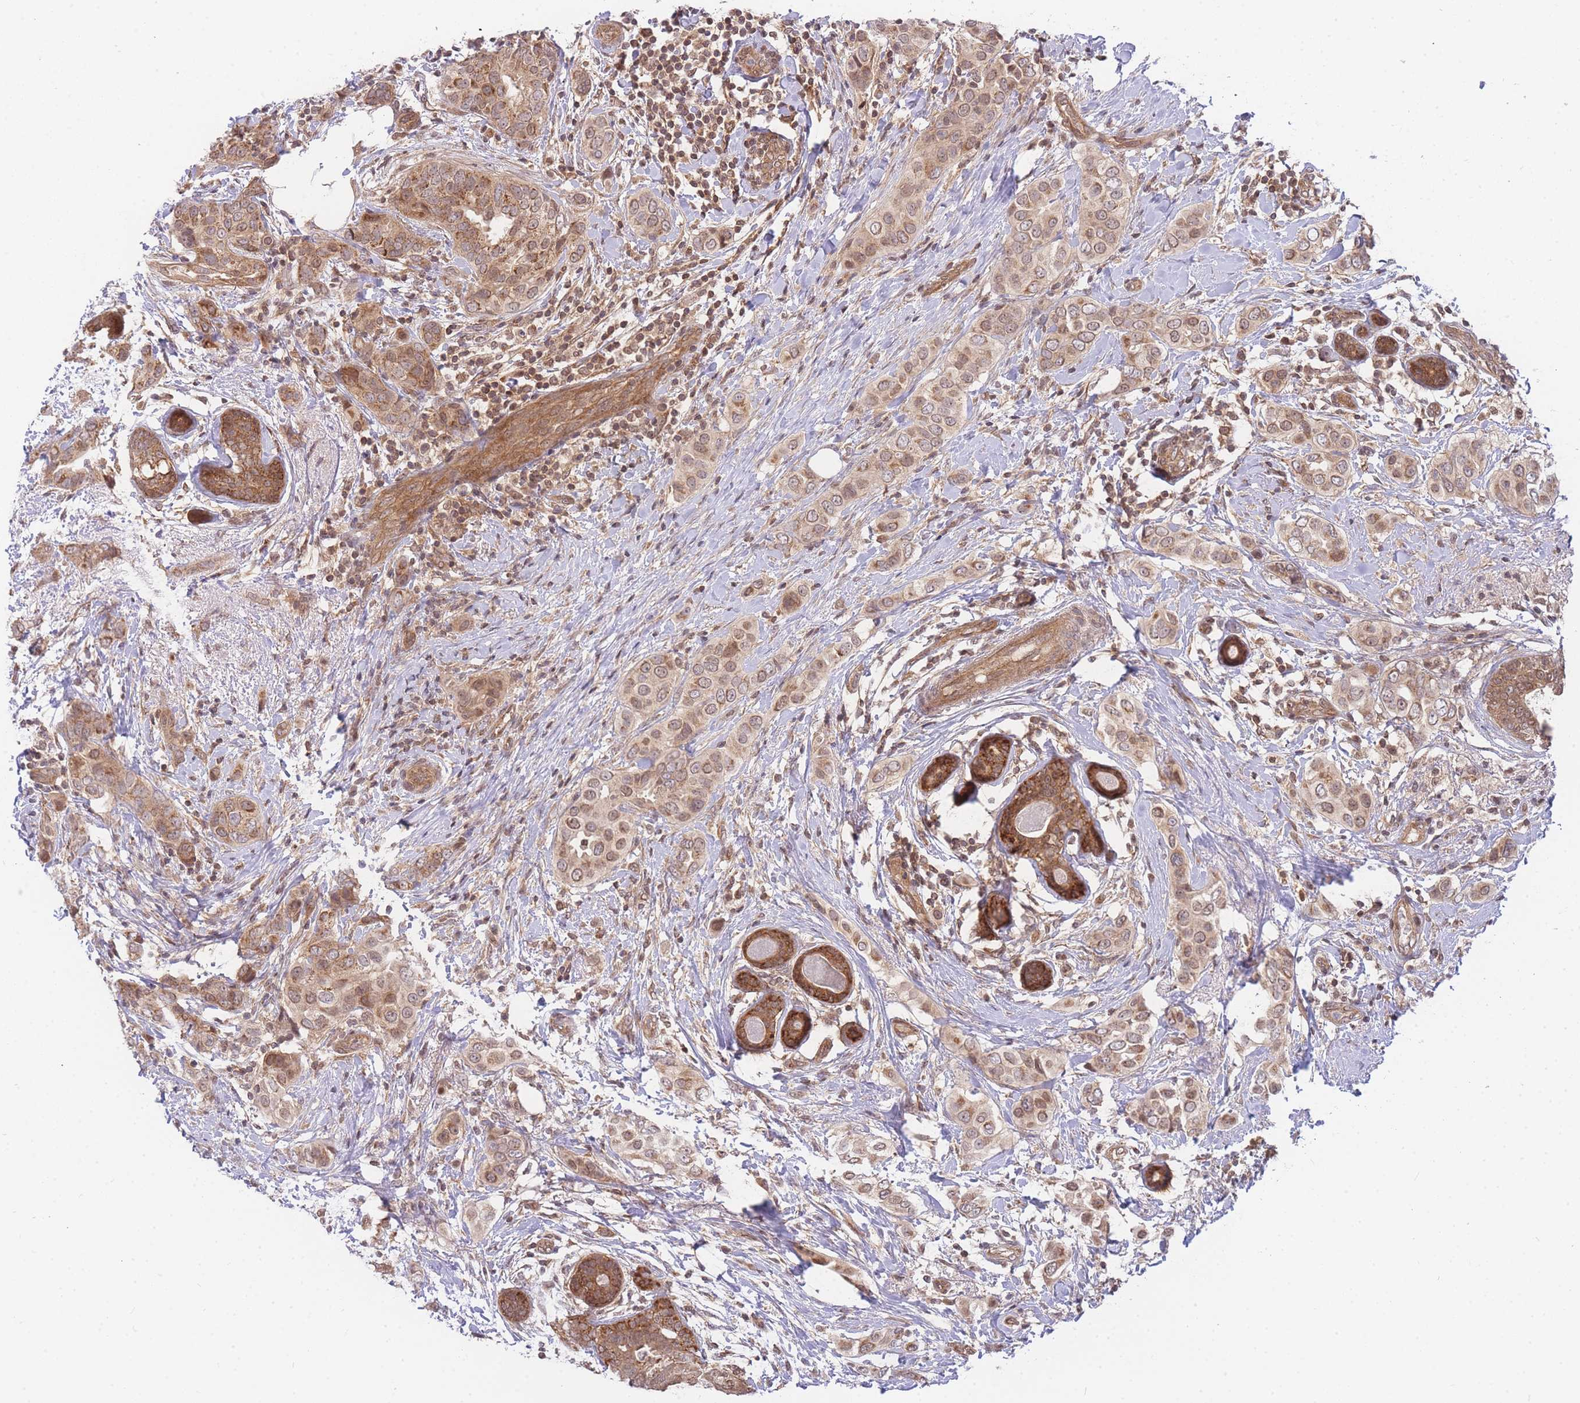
{"staining": {"intensity": "moderate", "quantity": ">75%", "location": "cytoplasmic/membranous,nuclear"}, "tissue": "breast cancer", "cell_type": "Tumor cells", "image_type": "cancer", "snomed": [{"axis": "morphology", "description": "Lobular carcinoma"}, {"axis": "topography", "description": "Breast"}], "caption": "IHC histopathology image of human breast cancer stained for a protein (brown), which demonstrates medium levels of moderate cytoplasmic/membranous and nuclear staining in about >75% of tumor cells.", "gene": "KIAA1191", "patient": {"sex": "female", "age": 51}}